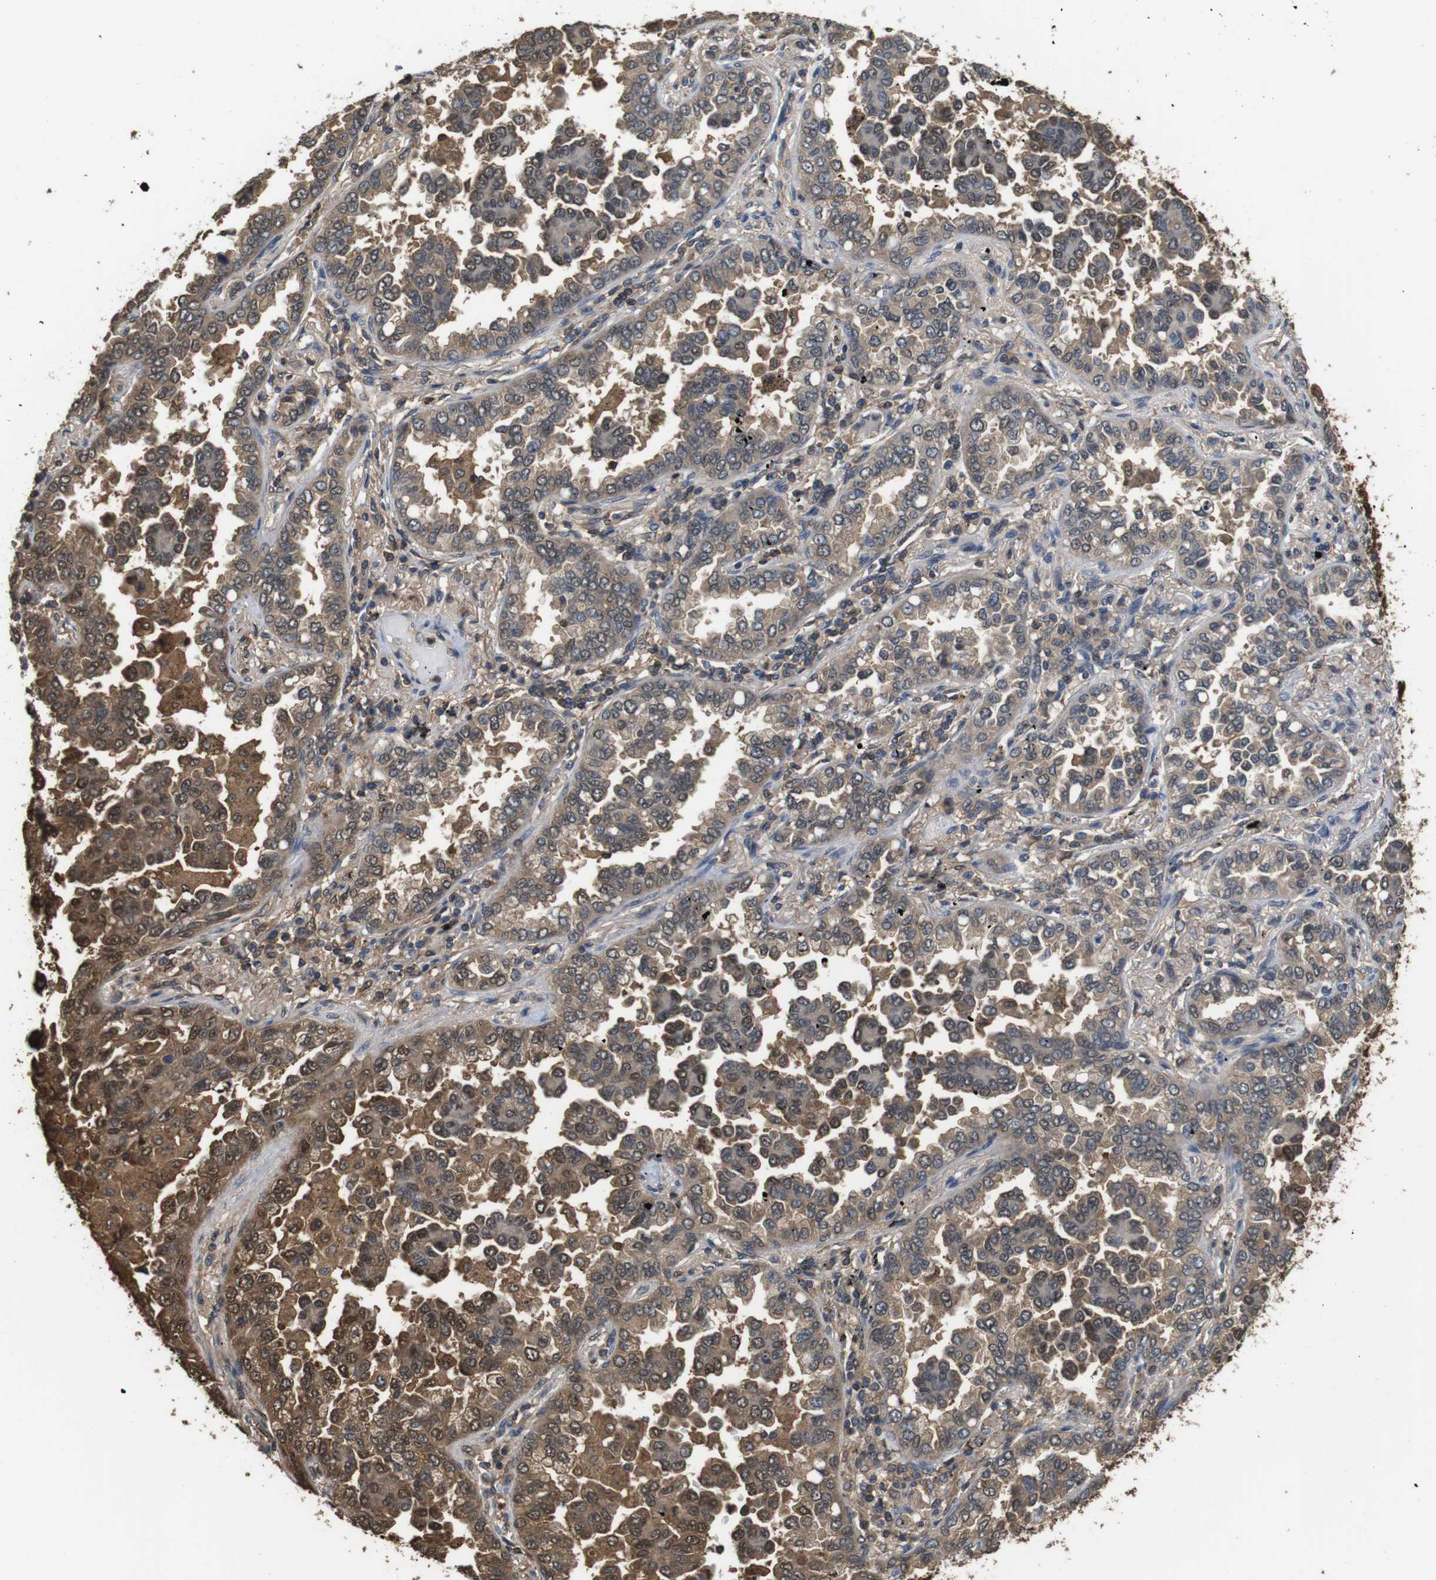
{"staining": {"intensity": "moderate", "quantity": "25%-75%", "location": "cytoplasmic/membranous,nuclear"}, "tissue": "lung cancer", "cell_type": "Tumor cells", "image_type": "cancer", "snomed": [{"axis": "morphology", "description": "Normal tissue, NOS"}, {"axis": "morphology", "description": "Adenocarcinoma, NOS"}, {"axis": "topography", "description": "Lung"}], "caption": "IHC histopathology image of neoplastic tissue: lung cancer stained using immunohistochemistry exhibits medium levels of moderate protein expression localized specifically in the cytoplasmic/membranous and nuclear of tumor cells, appearing as a cytoplasmic/membranous and nuclear brown color.", "gene": "LDHA", "patient": {"sex": "male", "age": 59}}